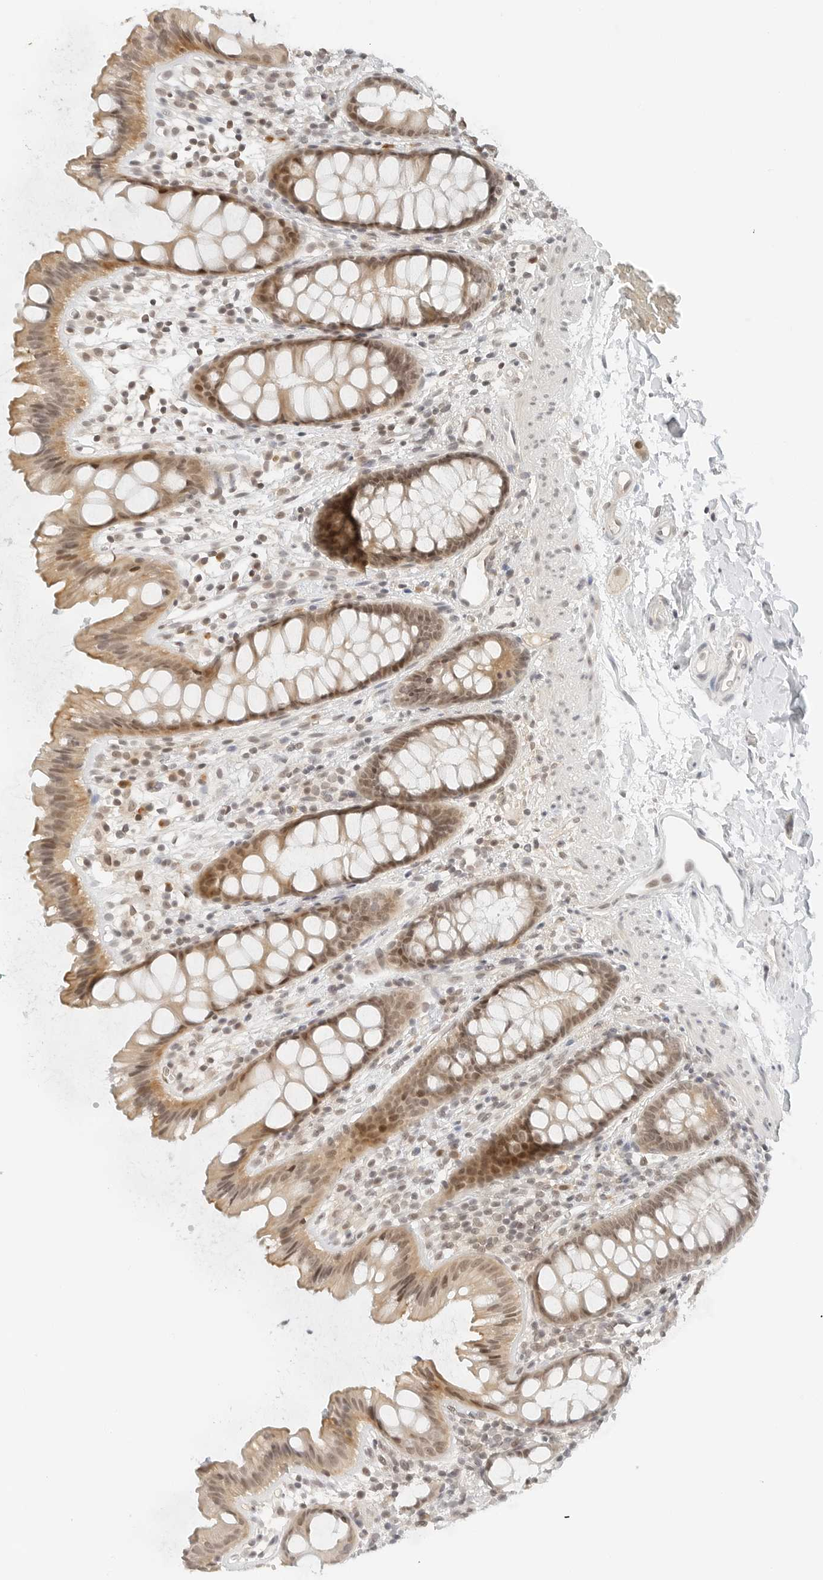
{"staining": {"intensity": "moderate", "quantity": ">75%", "location": "cytoplasmic/membranous,nuclear"}, "tissue": "rectum", "cell_type": "Glandular cells", "image_type": "normal", "snomed": [{"axis": "morphology", "description": "Normal tissue, NOS"}, {"axis": "topography", "description": "Rectum"}], "caption": "Protein expression analysis of normal rectum shows moderate cytoplasmic/membranous,nuclear expression in about >75% of glandular cells. (IHC, brightfield microscopy, high magnification).", "gene": "NEO1", "patient": {"sex": "female", "age": 65}}